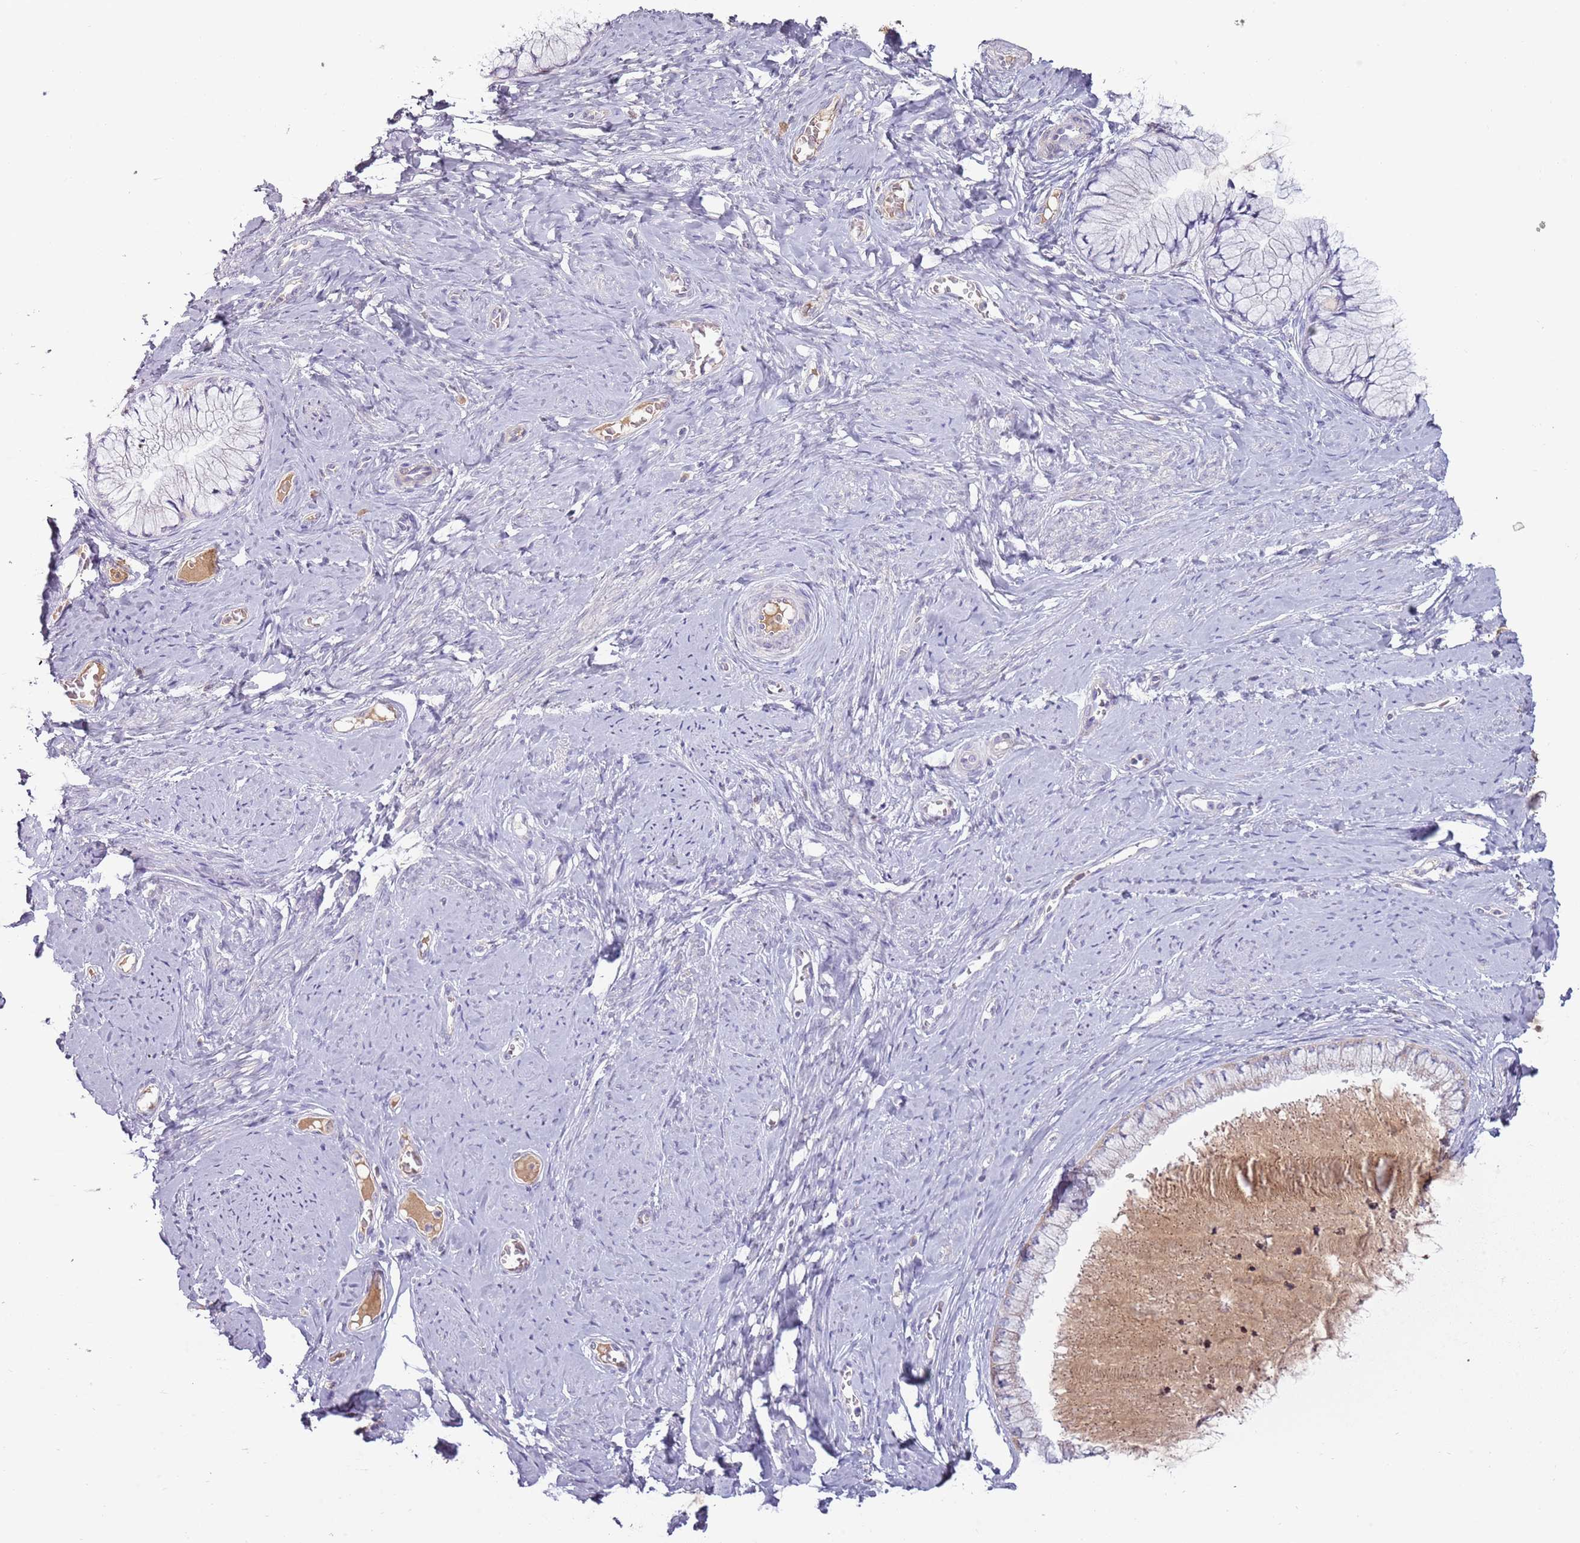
{"staining": {"intensity": "negative", "quantity": "none", "location": "none"}, "tissue": "cervix", "cell_type": "Glandular cells", "image_type": "normal", "snomed": [{"axis": "morphology", "description": "Normal tissue, NOS"}, {"axis": "topography", "description": "Cervix"}], "caption": "Cervix was stained to show a protein in brown. There is no significant expression in glandular cells. The staining was performed using DAB to visualize the protein expression in brown, while the nuclei were stained in blue with hematoxylin (Magnification: 20x).", "gene": "SYS1", "patient": {"sex": "female", "age": 42}}